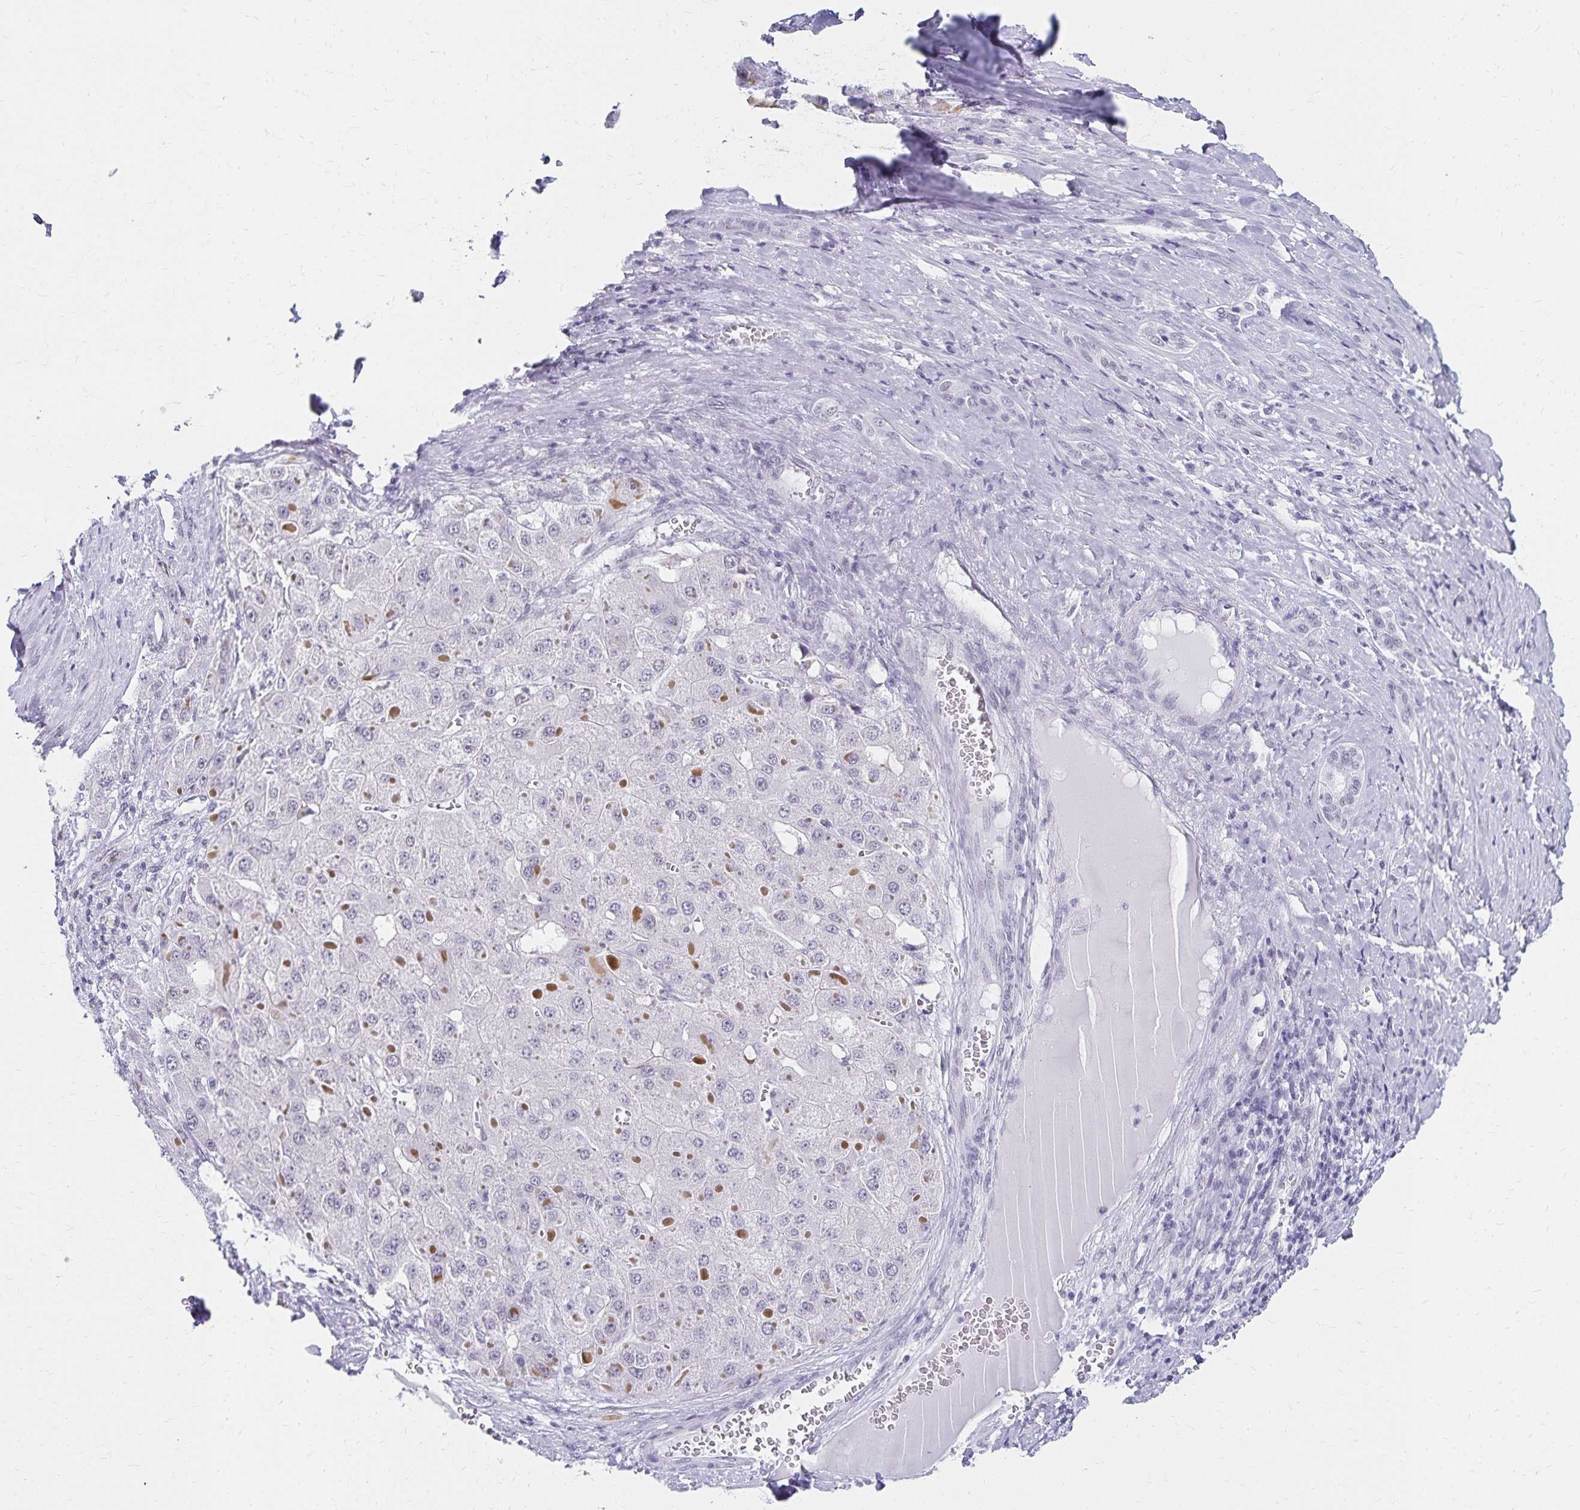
{"staining": {"intensity": "negative", "quantity": "none", "location": "none"}, "tissue": "liver cancer", "cell_type": "Tumor cells", "image_type": "cancer", "snomed": [{"axis": "morphology", "description": "Carcinoma, Hepatocellular, NOS"}, {"axis": "topography", "description": "Liver"}], "caption": "This is an immunohistochemistry (IHC) image of human hepatocellular carcinoma (liver). There is no staining in tumor cells.", "gene": "C20orf85", "patient": {"sex": "female", "age": 73}}